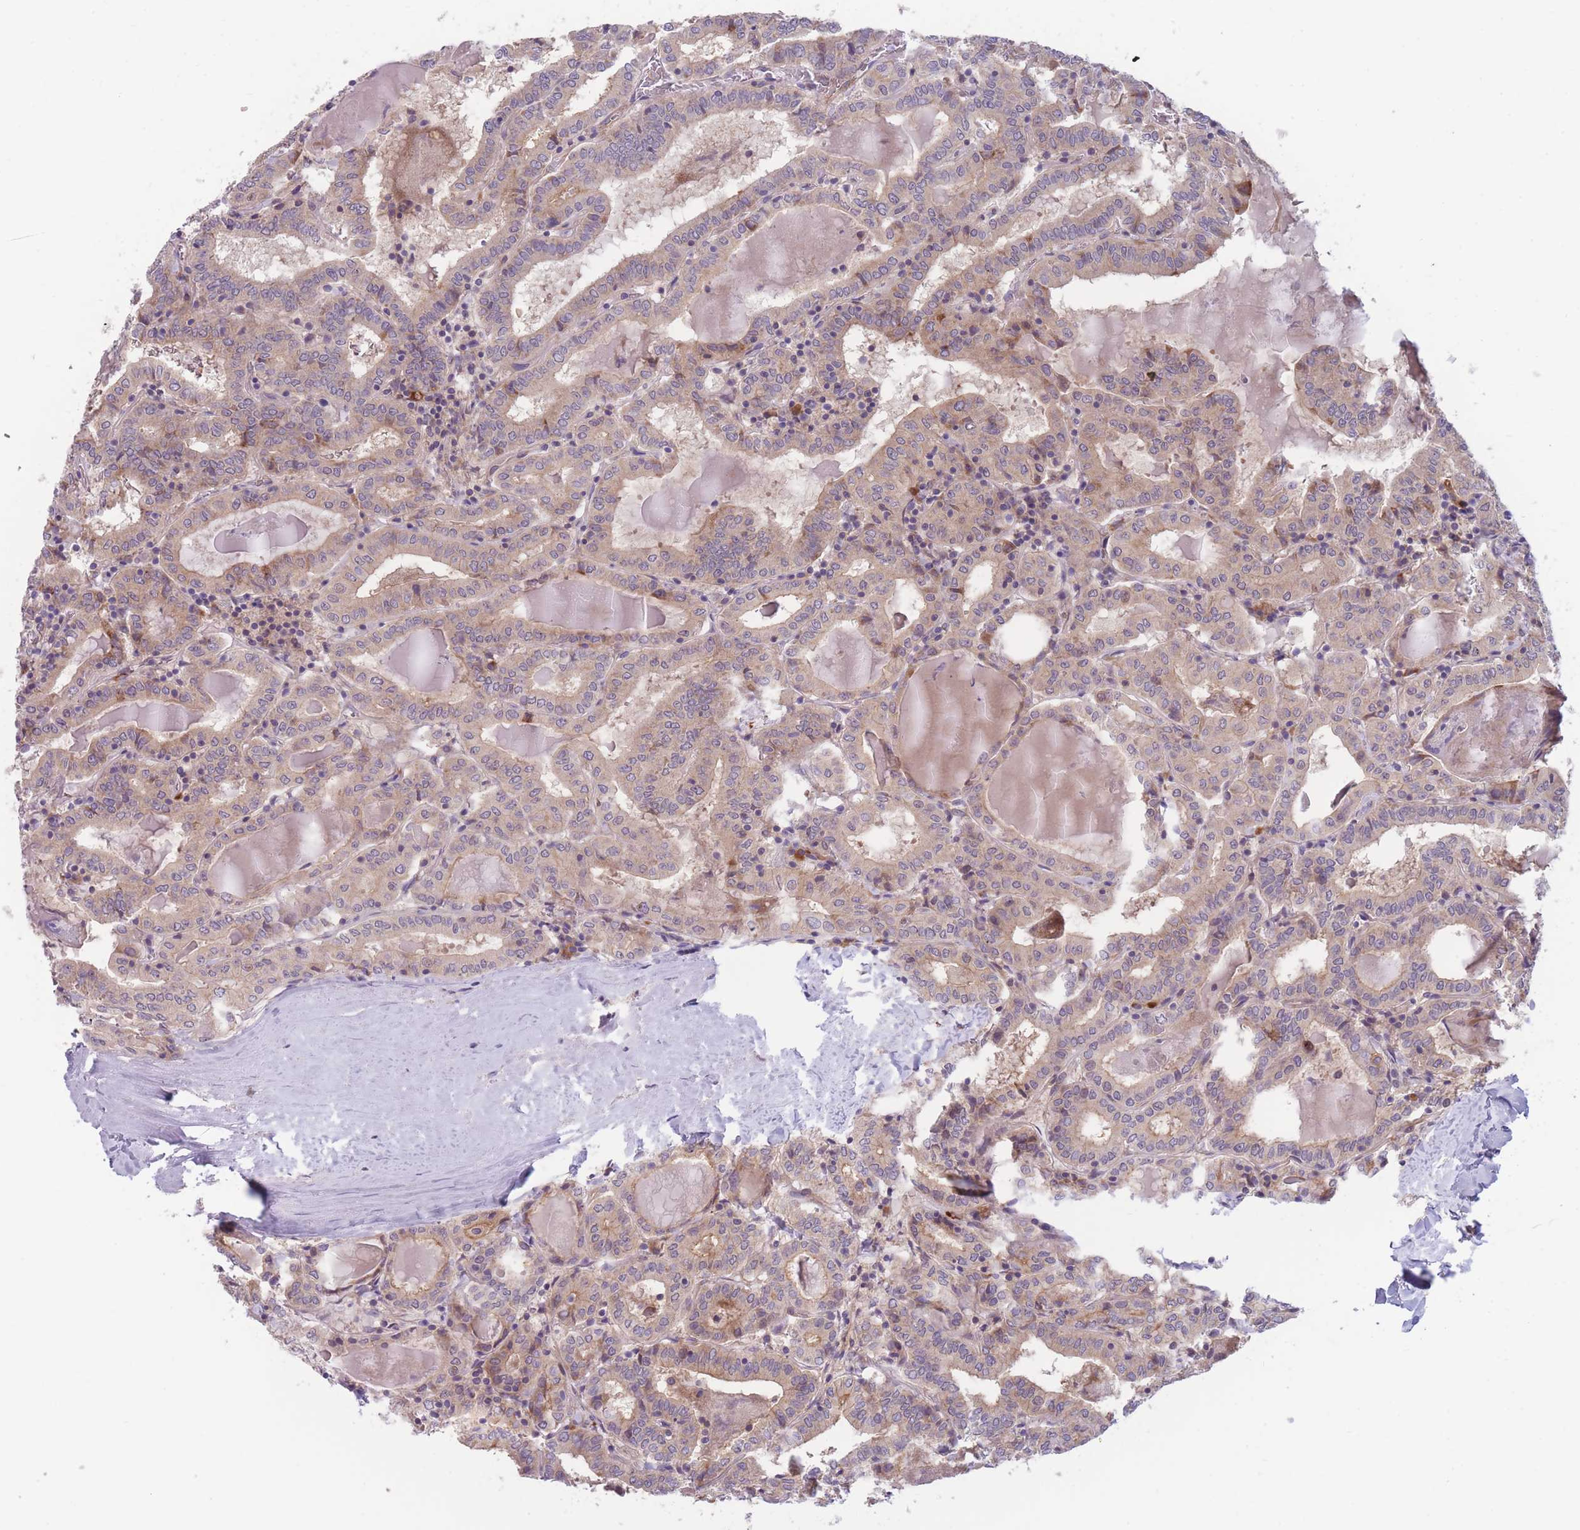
{"staining": {"intensity": "weak", "quantity": "25%-75%", "location": "cytoplasmic/membranous"}, "tissue": "thyroid cancer", "cell_type": "Tumor cells", "image_type": "cancer", "snomed": [{"axis": "morphology", "description": "Papillary adenocarcinoma, NOS"}, {"axis": "topography", "description": "Thyroid gland"}], "caption": "Human thyroid cancer (papillary adenocarcinoma) stained with a protein marker demonstrates weak staining in tumor cells.", "gene": "WDR93", "patient": {"sex": "female", "age": 72}}